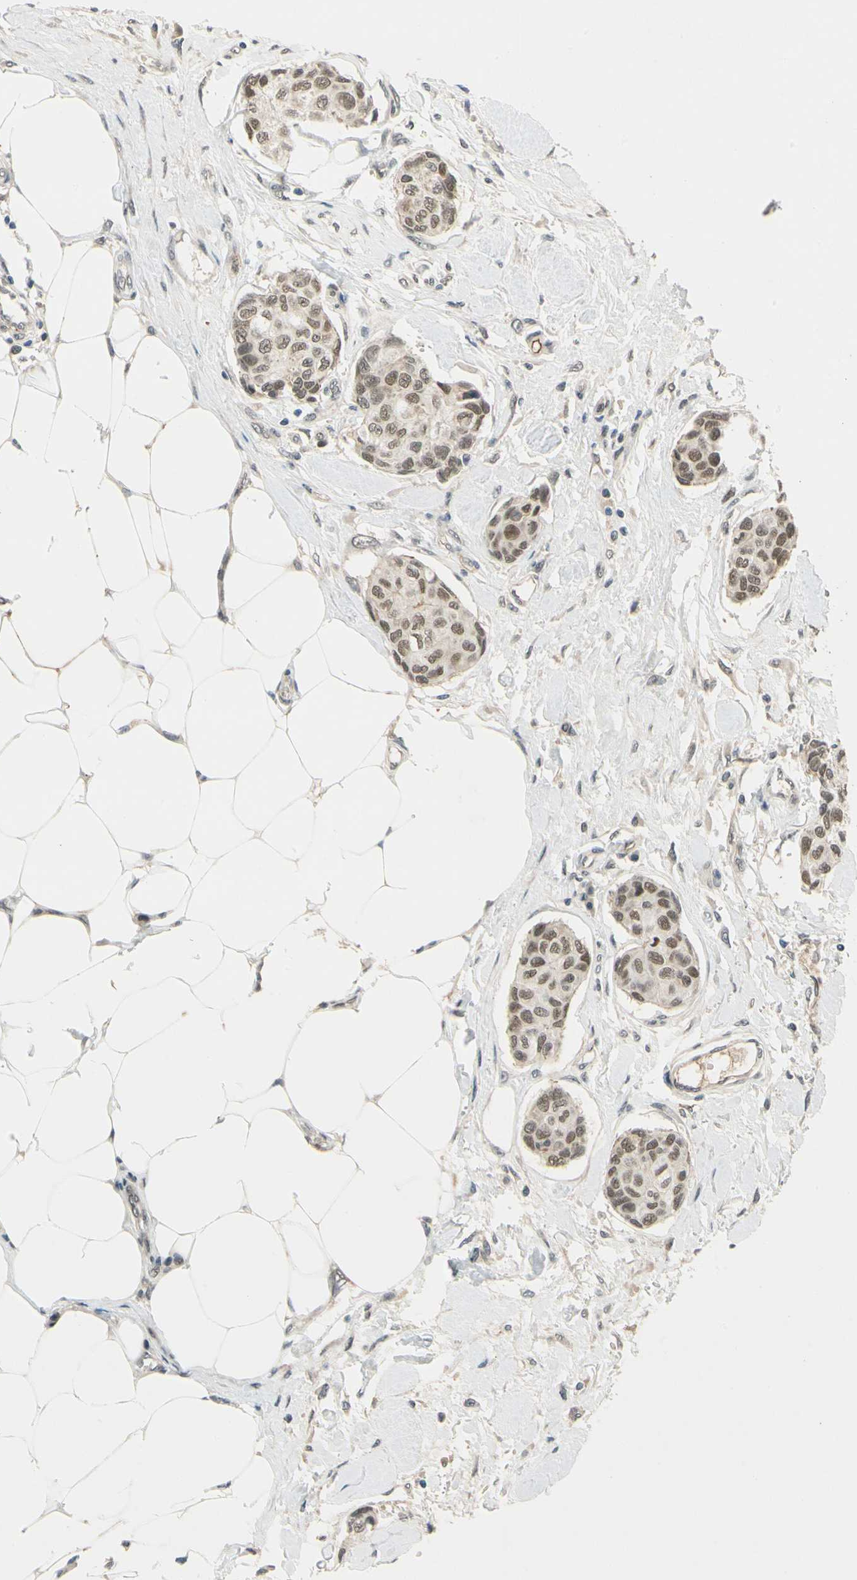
{"staining": {"intensity": "weak", "quantity": ">75%", "location": "cytoplasmic/membranous,nuclear"}, "tissue": "breast cancer", "cell_type": "Tumor cells", "image_type": "cancer", "snomed": [{"axis": "morphology", "description": "Duct carcinoma"}, {"axis": "topography", "description": "Breast"}], "caption": "DAB (3,3'-diaminobenzidine) immunohistochemical staining of breast cancer (invasive ductal carcinoma) reveals weak cytoplasmic/membranous and nuclear protein positivity in approximately >75% of tumor cells. The staining was performed using DAB to visualize the protein expression in brown, while the nuclei were stained in blue with hematoxylin (Magnification: 20x).", "gene": "POGZ", "patient": {"sex": "female", "age": 80}}